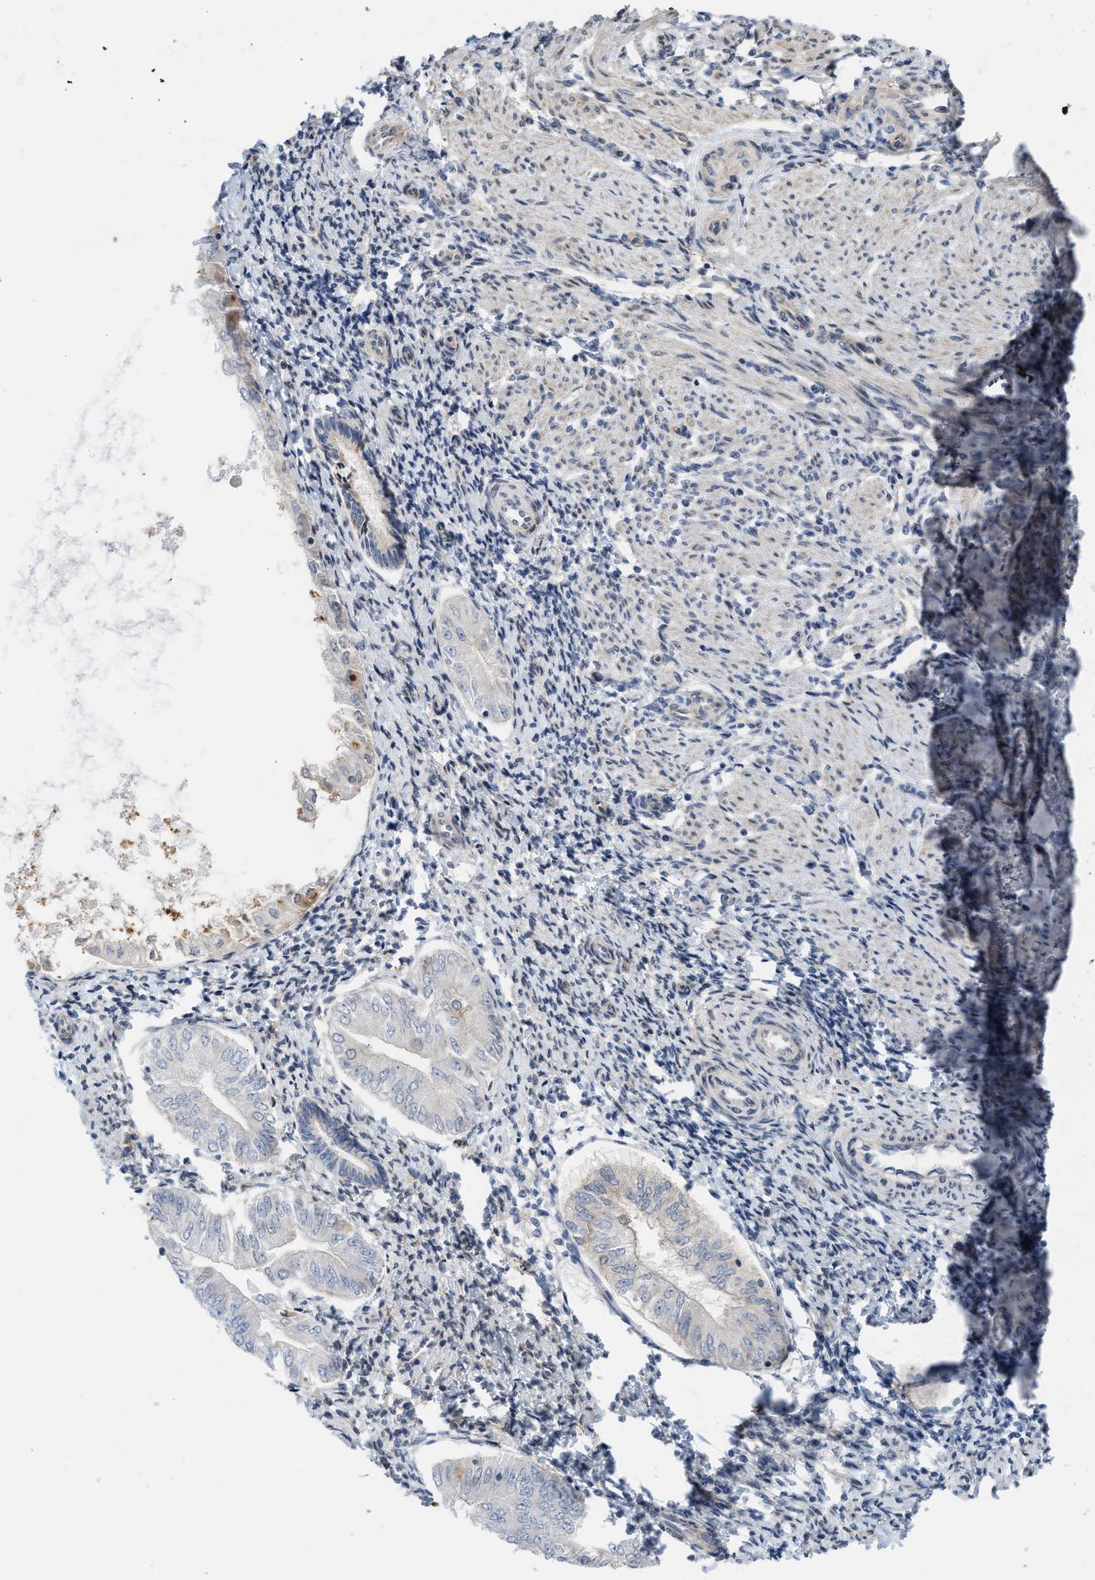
{"staining": {"intensity": "negative", "quantity": "none", "location": "none"}, "tissue": "endometrial cancer", "cell_type": "Tumor cells", "image_type": "cancer", "snomed": [{"axis": "morphology", "description": "Adenocarcinoma, NOS"}, {"axis": "topography", "description": "Endometrium"}], "caption": "A high-resolution image shows IHC staining of adenocarcinoma (endometrial), which displays no significant positivity in tumor cells.", "gene": "MYO18A", "patient": {"sex": "female", "age": 53}}